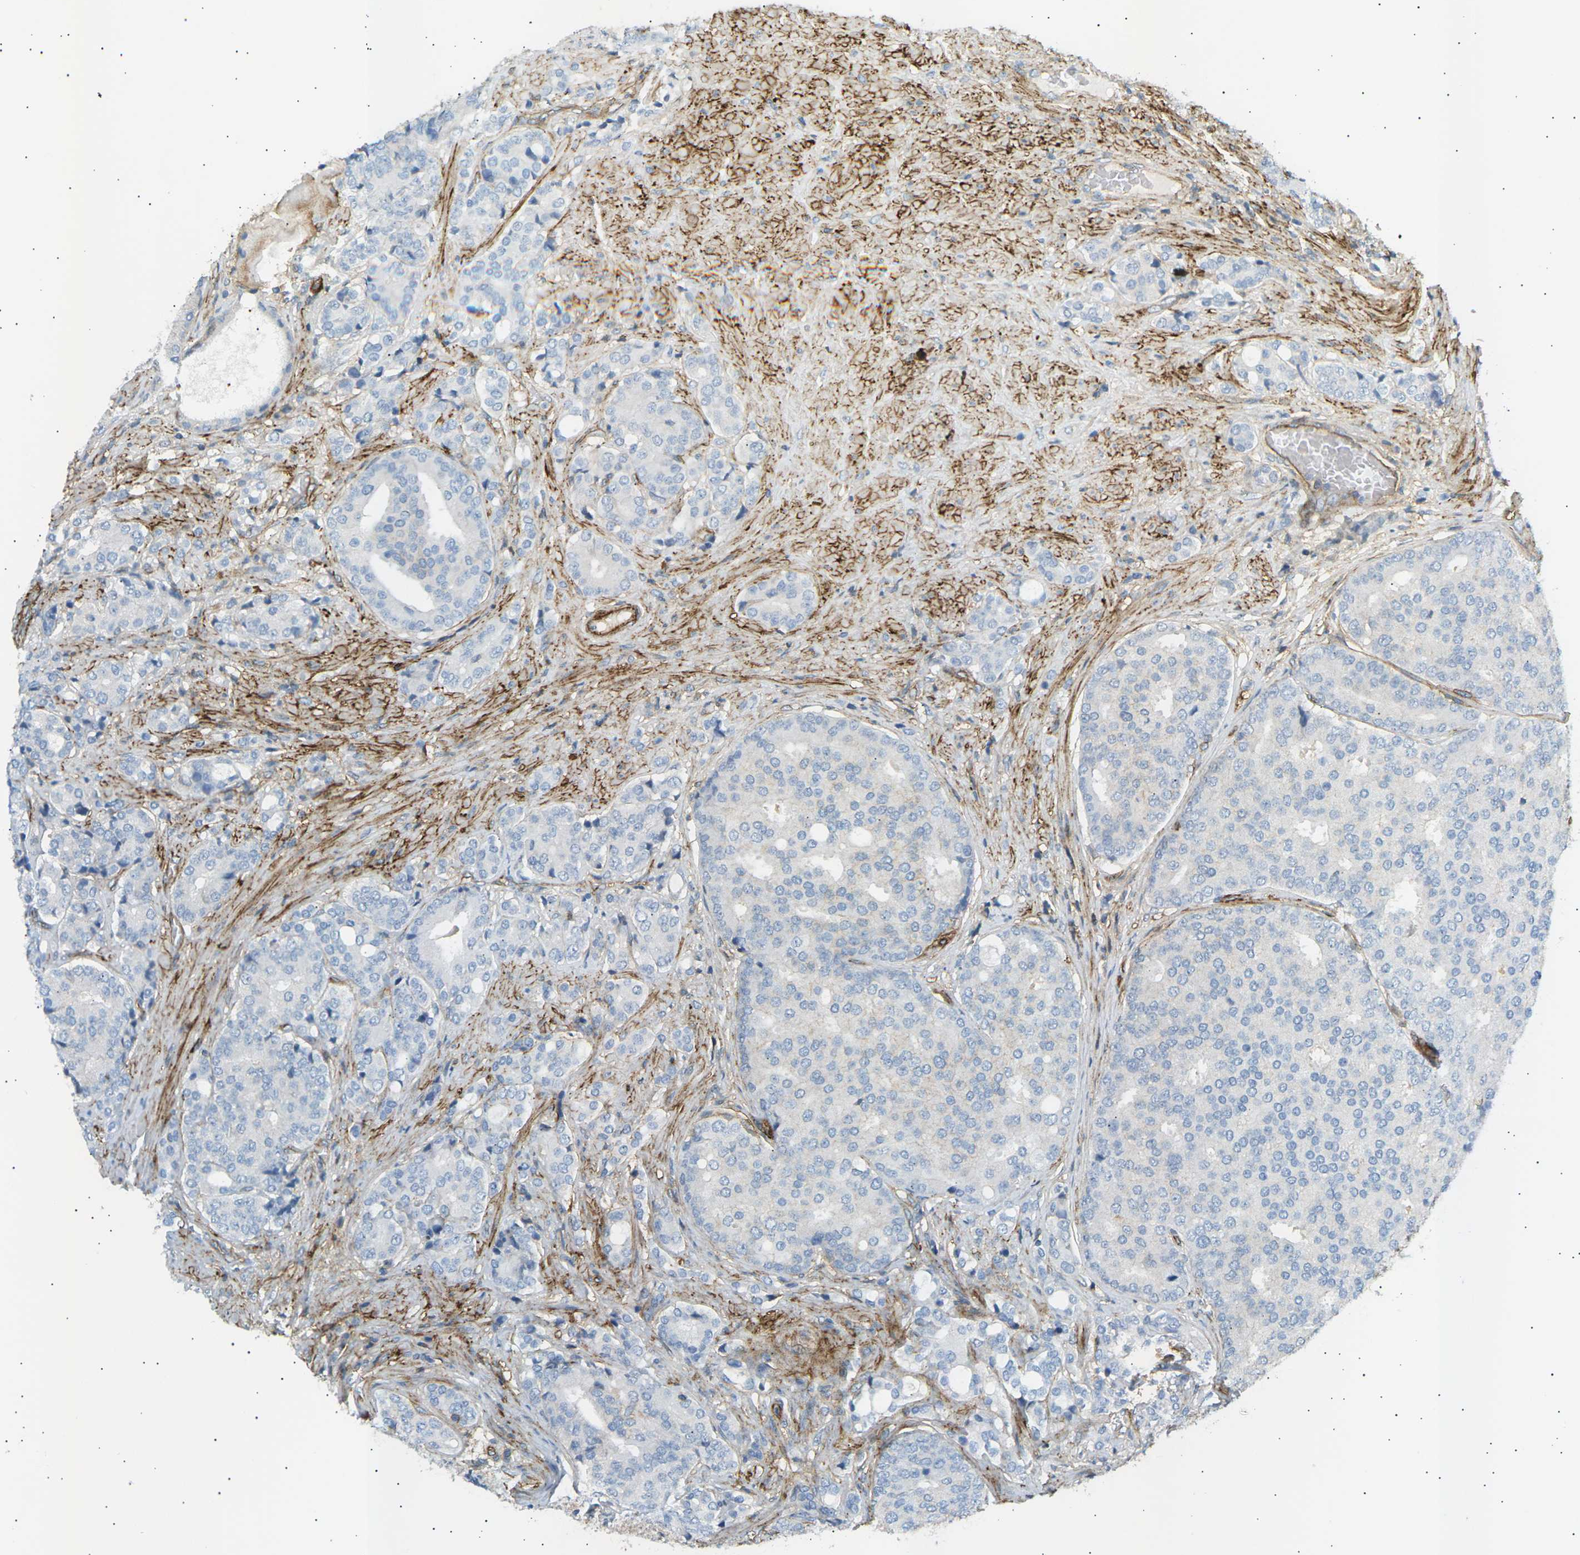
{"staining": {"intensity": "negative", "quantity": "none", "location": "none"}, "tissue": "prostate cancer", "cell_type": "Tumor cells", "image_type": "cancer", "snomed": [{"axis": "morphology", "description": "Adenocarcinoma, High grade"}, {"axis": "topography", "description": "Prostate"}], "caption": "DAB (3,3'-diaminobenzidine) immunohistochemical staining of human adenocarcinoma (high-grade) (prostate) reveals no significant expression in tumor cells.", "gene": "ATP2B4", "patient": {"sex": "male", "age": 50}}